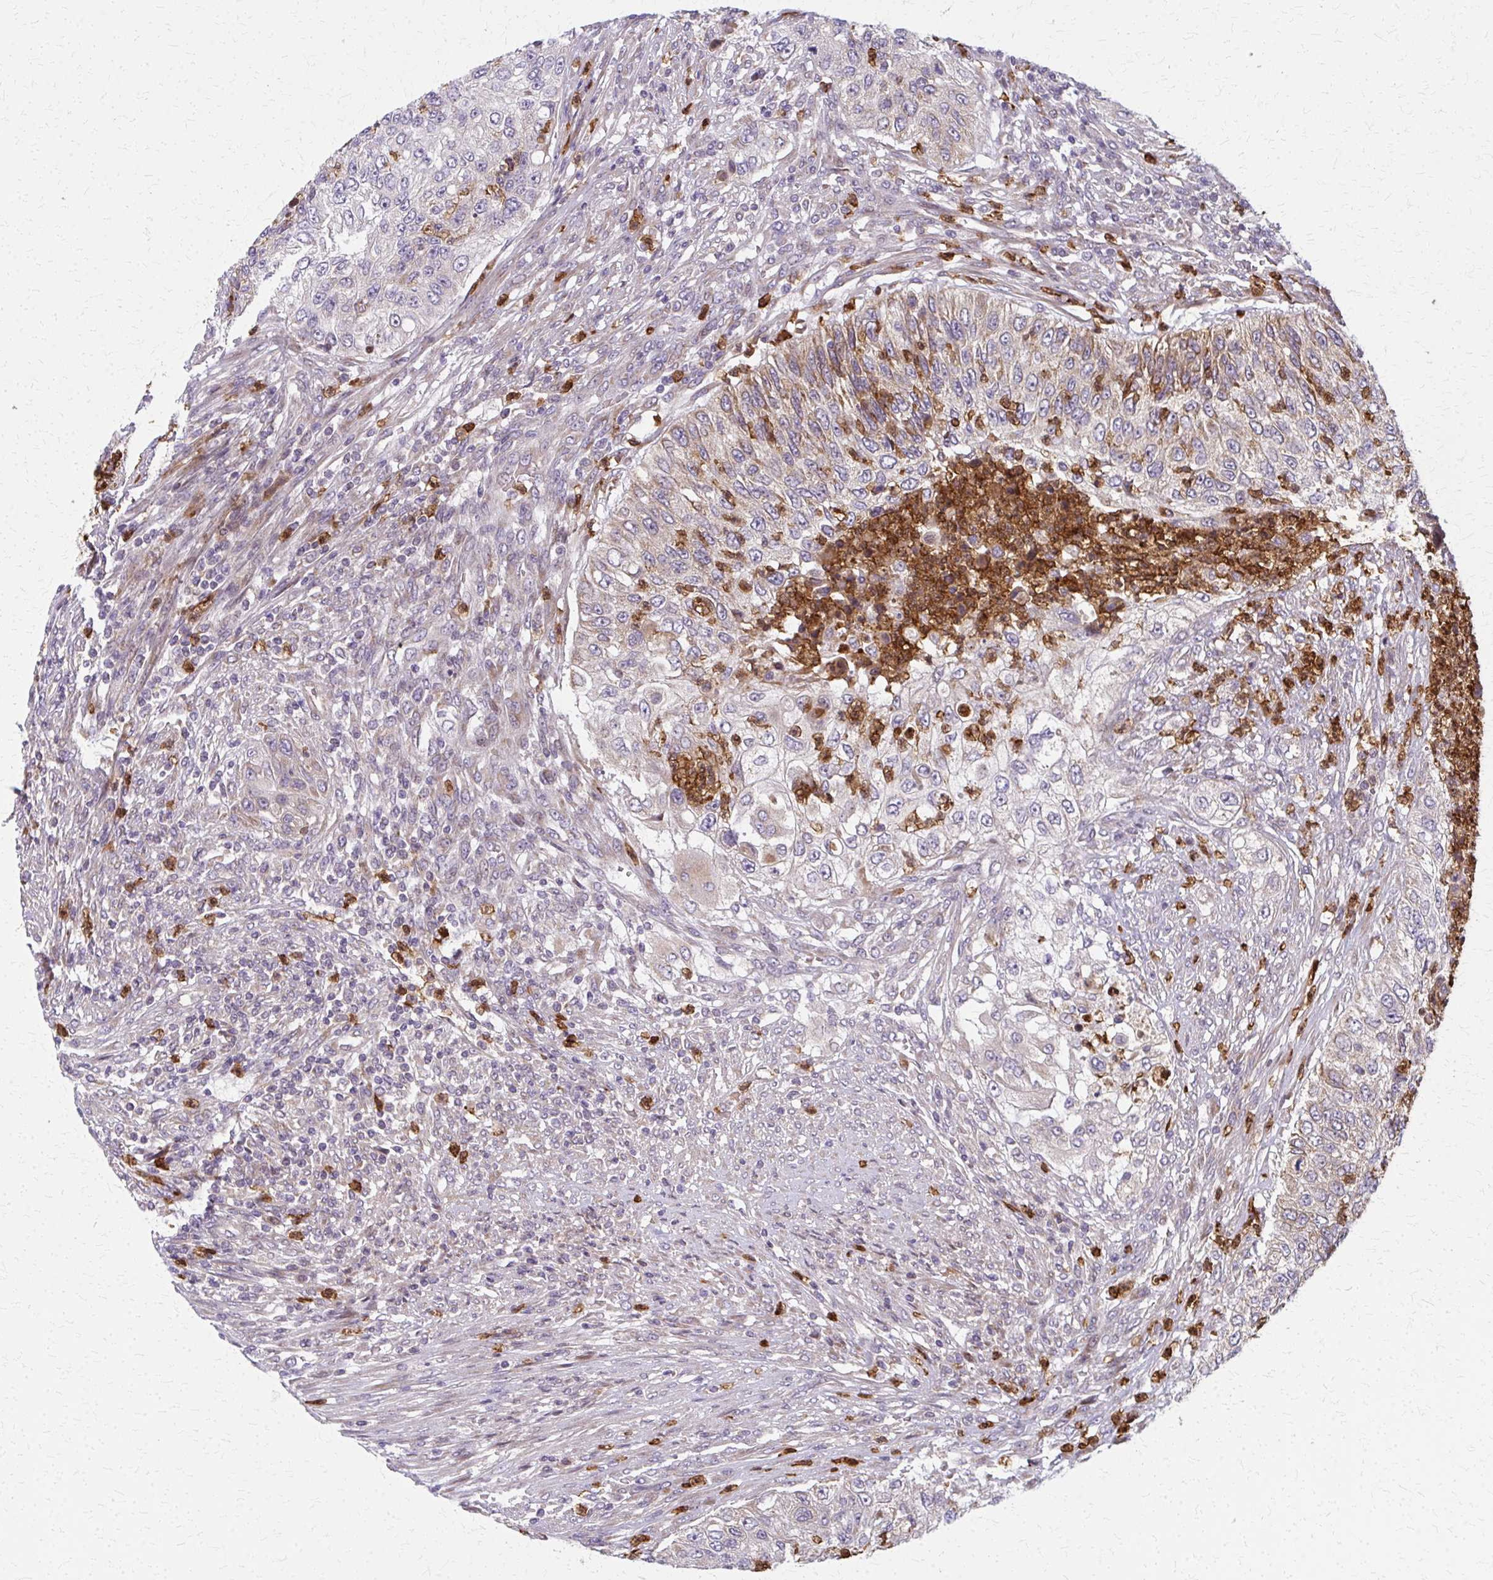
{"staining": {"intensity": "weak", "quantity": "<25%", "location": "cytoplasmic/membranous"}, "tissue": "urothelial cancer", "cell_type": "Tumor cells", "image_type": "cancer", "snomed": [{"axis": "morphology", "description": "Urothelial carcinoma, High grade"}, {"axis": "topography", "description": "Urinary bladder"}], "caption": "This is an immunohistochemistry (IHC) histopathology image of human urothelial cancer. There is no staining in tumor cells.", "gene": "MCCC1", "patient": {"sex": "female", "age": 60}}